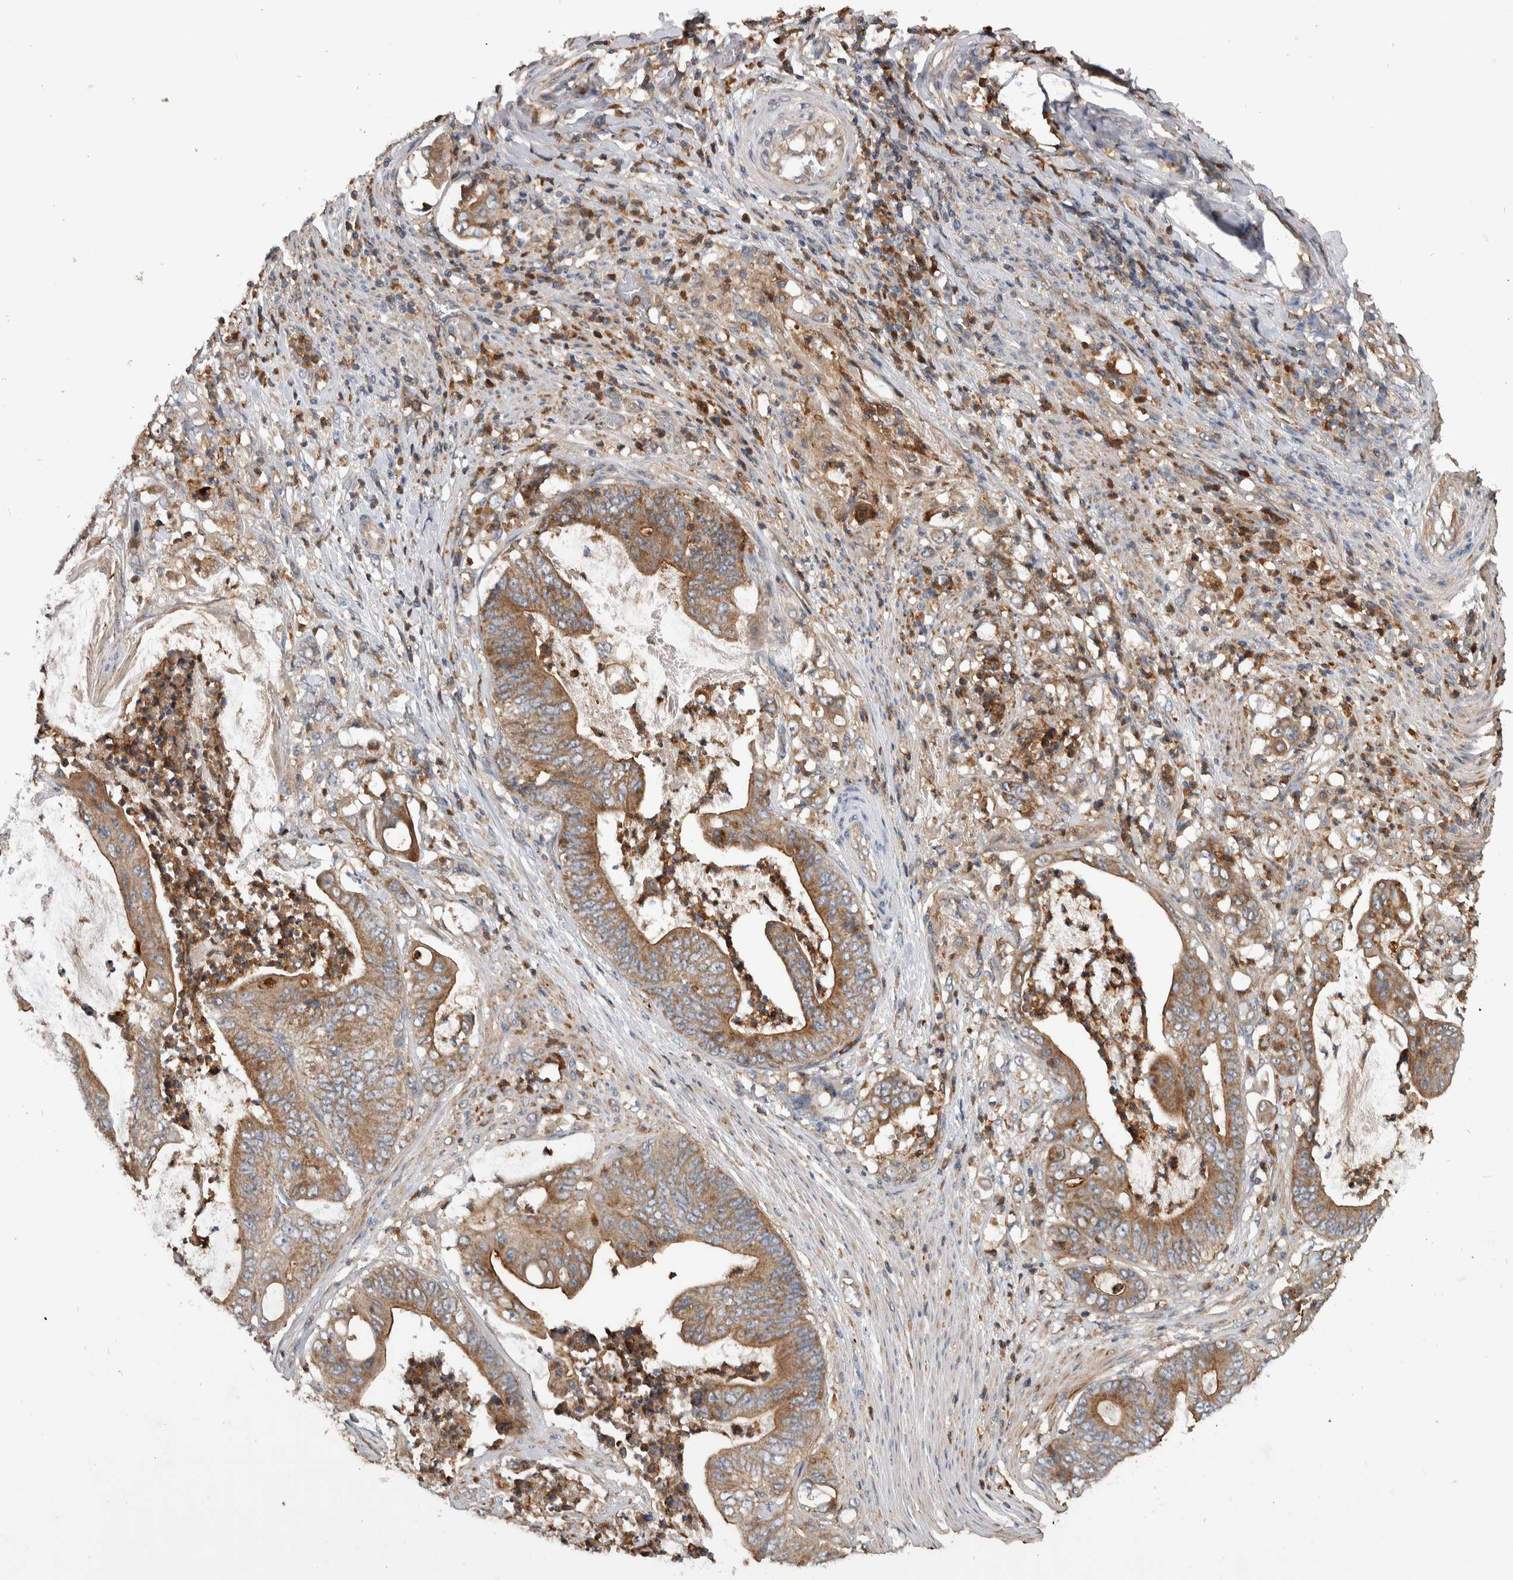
{"staining": {"intensity": "weak", "quantity": ">75%", "location": "cytoplasmic/membranous"}, "tissue": "stomach cancer", "cell_type": "Tumor cells", "image_type": "cancer", "snomed": [{"axis": "morphology", "description": "Adenocarcinoma, NOS"}, {"axis": "topography", "description": "Stomach"}], "caption": "A brown stain labels weak cytoplasmic/membranous staining of a protein in human stomach cancer tumor cells.", "gene": "SDCBP", "patient": {"sex": "female", "age": 73}}